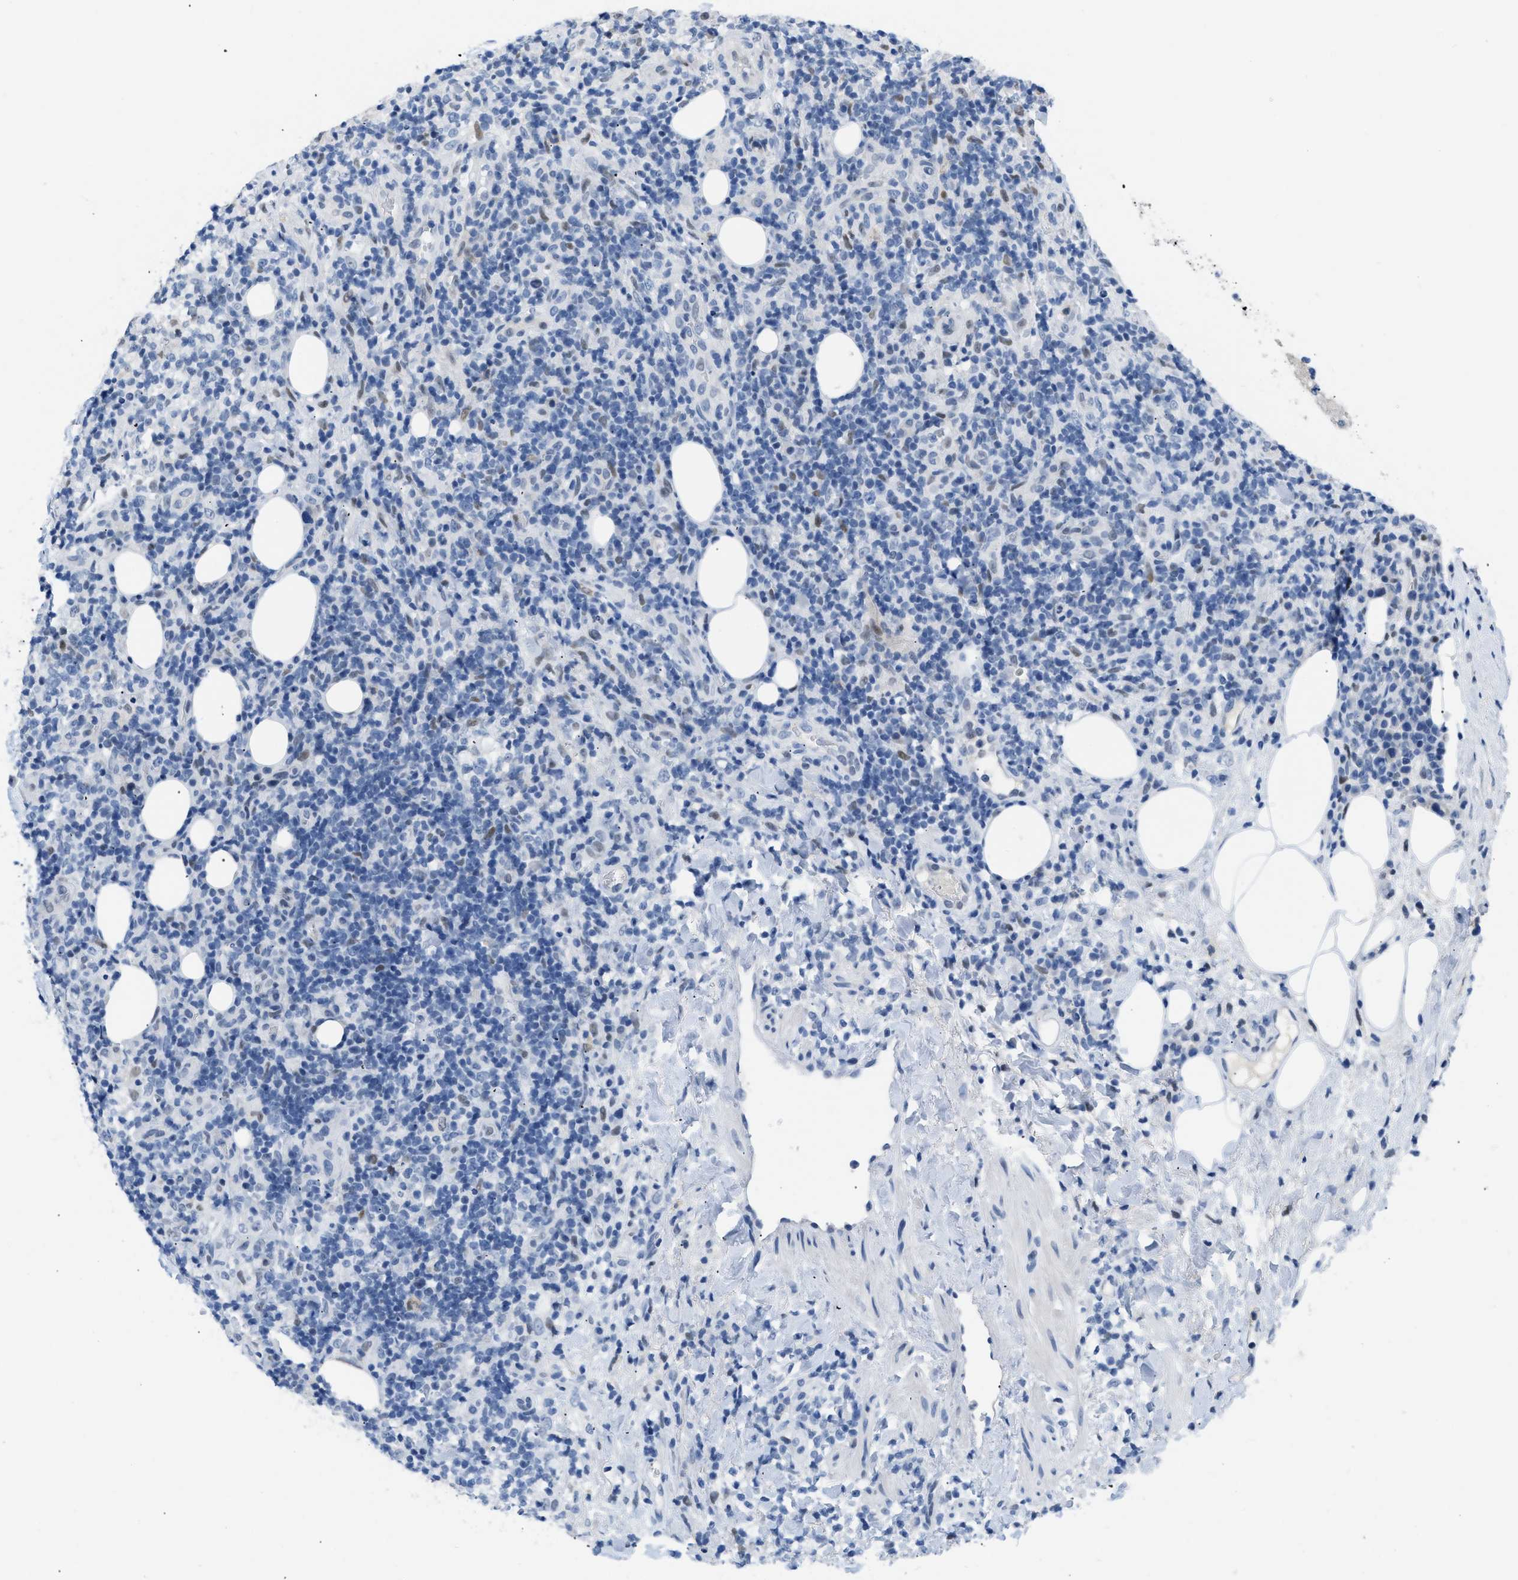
{"staining": {"intensity": "negative", "quantity": "none", "location": "none"}, "tissue": "lymphoma", "cell_type": "Tumor cells", "image_type": "cancer", "snomed": [{"axis": "morphology", "description": "Malignant lymphoma, non-Hodgkin's type, High grade"}, {"axis": "topography", "description": "Lymph node"}], "caption": "Immunohistochemical staining of lymphoma reveals no significant staining in tumor cells.", "gene": "BOLL", "patient": {"sex": "female", "age": 76}}